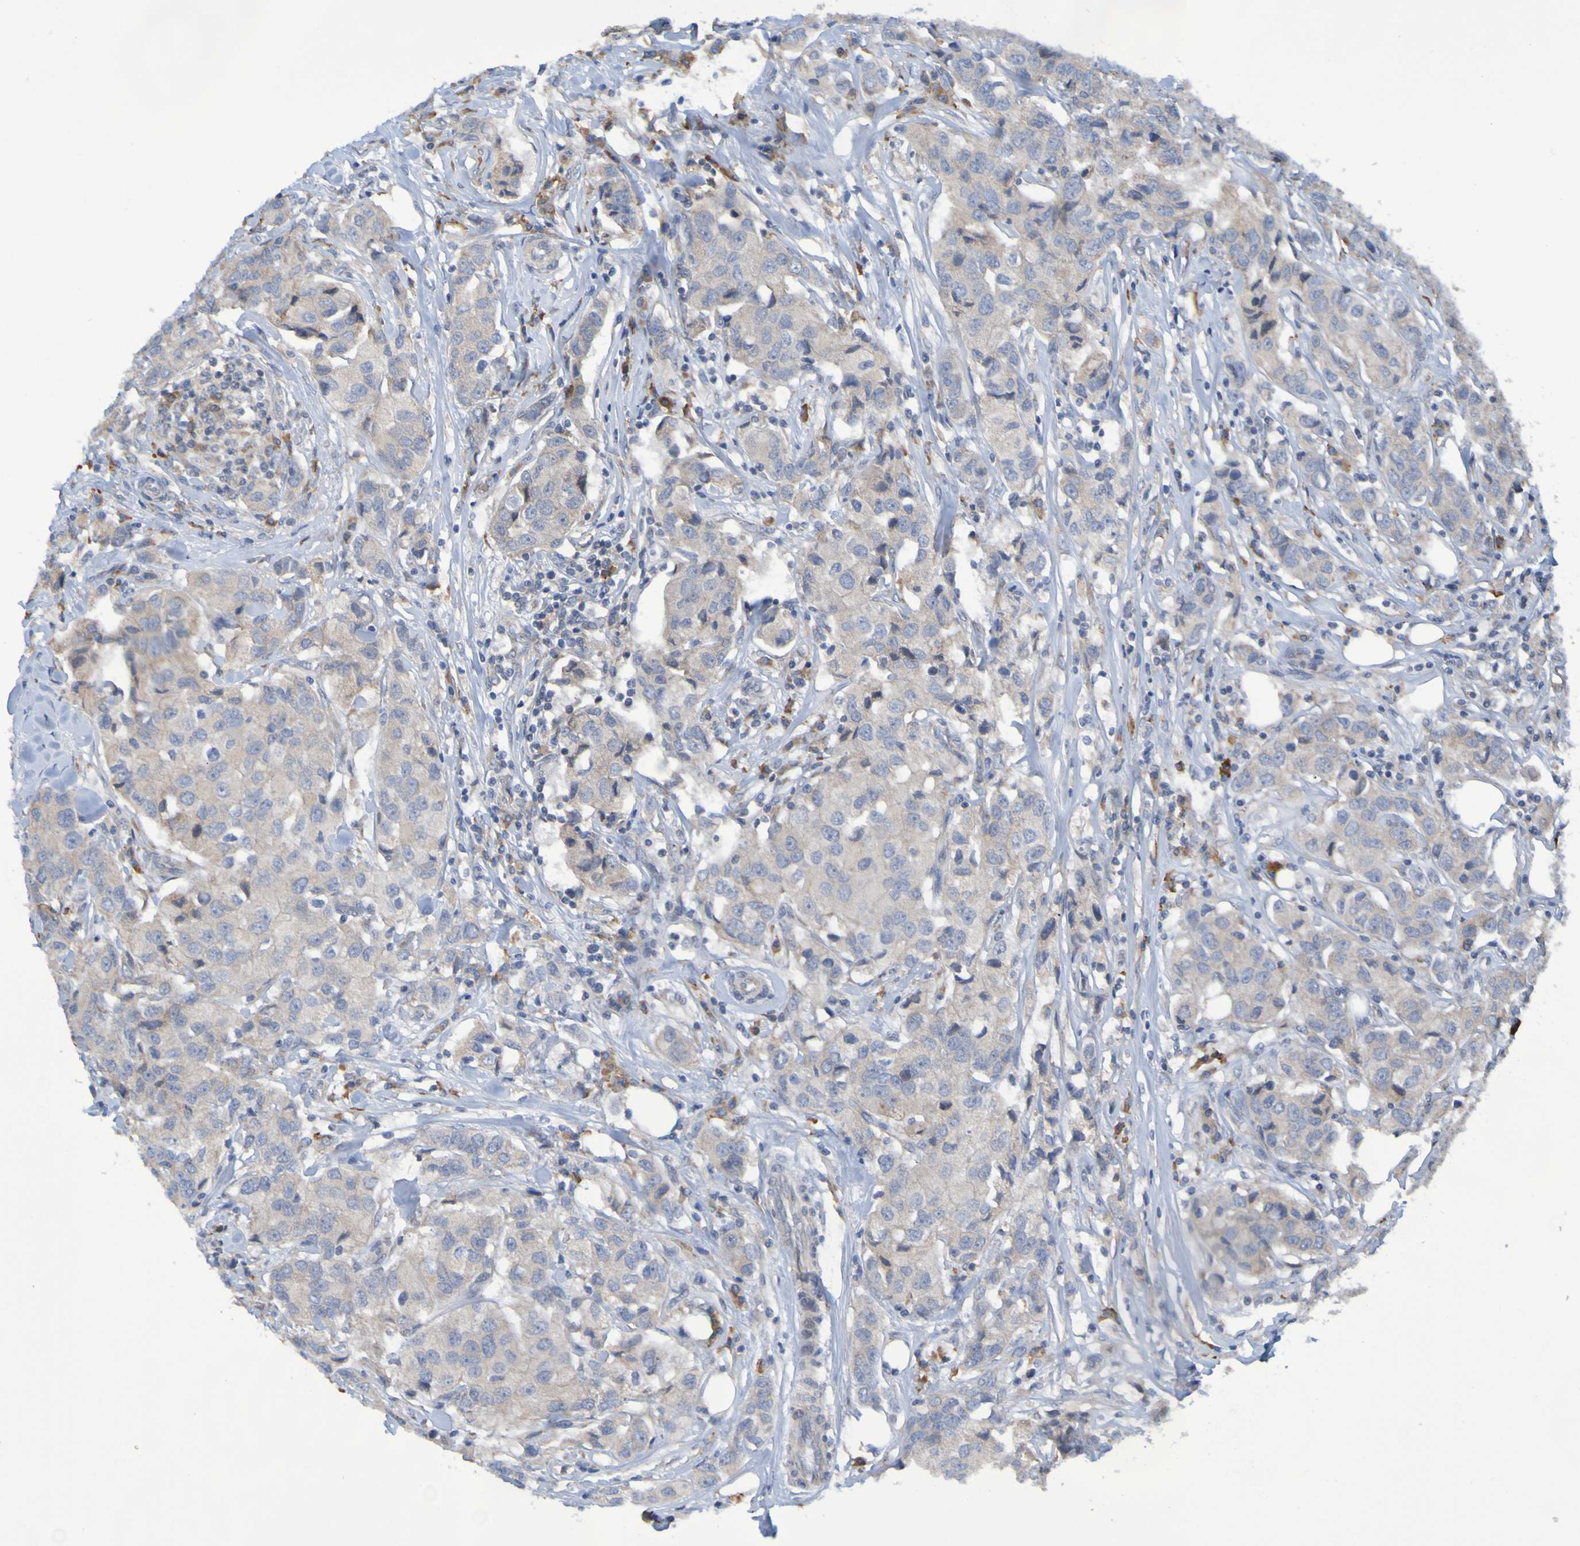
{"staining": {"intensity": "weak", "quantity": ">75%", "location": "cytoplasmic/membranous"}, "tissue": "breast cancer", "cell_type": "Tumor cells", "image_type": "cancer", "snomed": [{"axis": "morphology", "description": "Duct carcinoma"}, {"axis": "topography", "description": "Breast"}], "caption": "Intraductal carcinoma (breast) stained for a protein (brown) exhibits weak cytoplasmic/membranous positive staining in approximately >75% of tumor cells.", "gene": "CLDN18", "patient": {"sex": "female", "age": 80}}